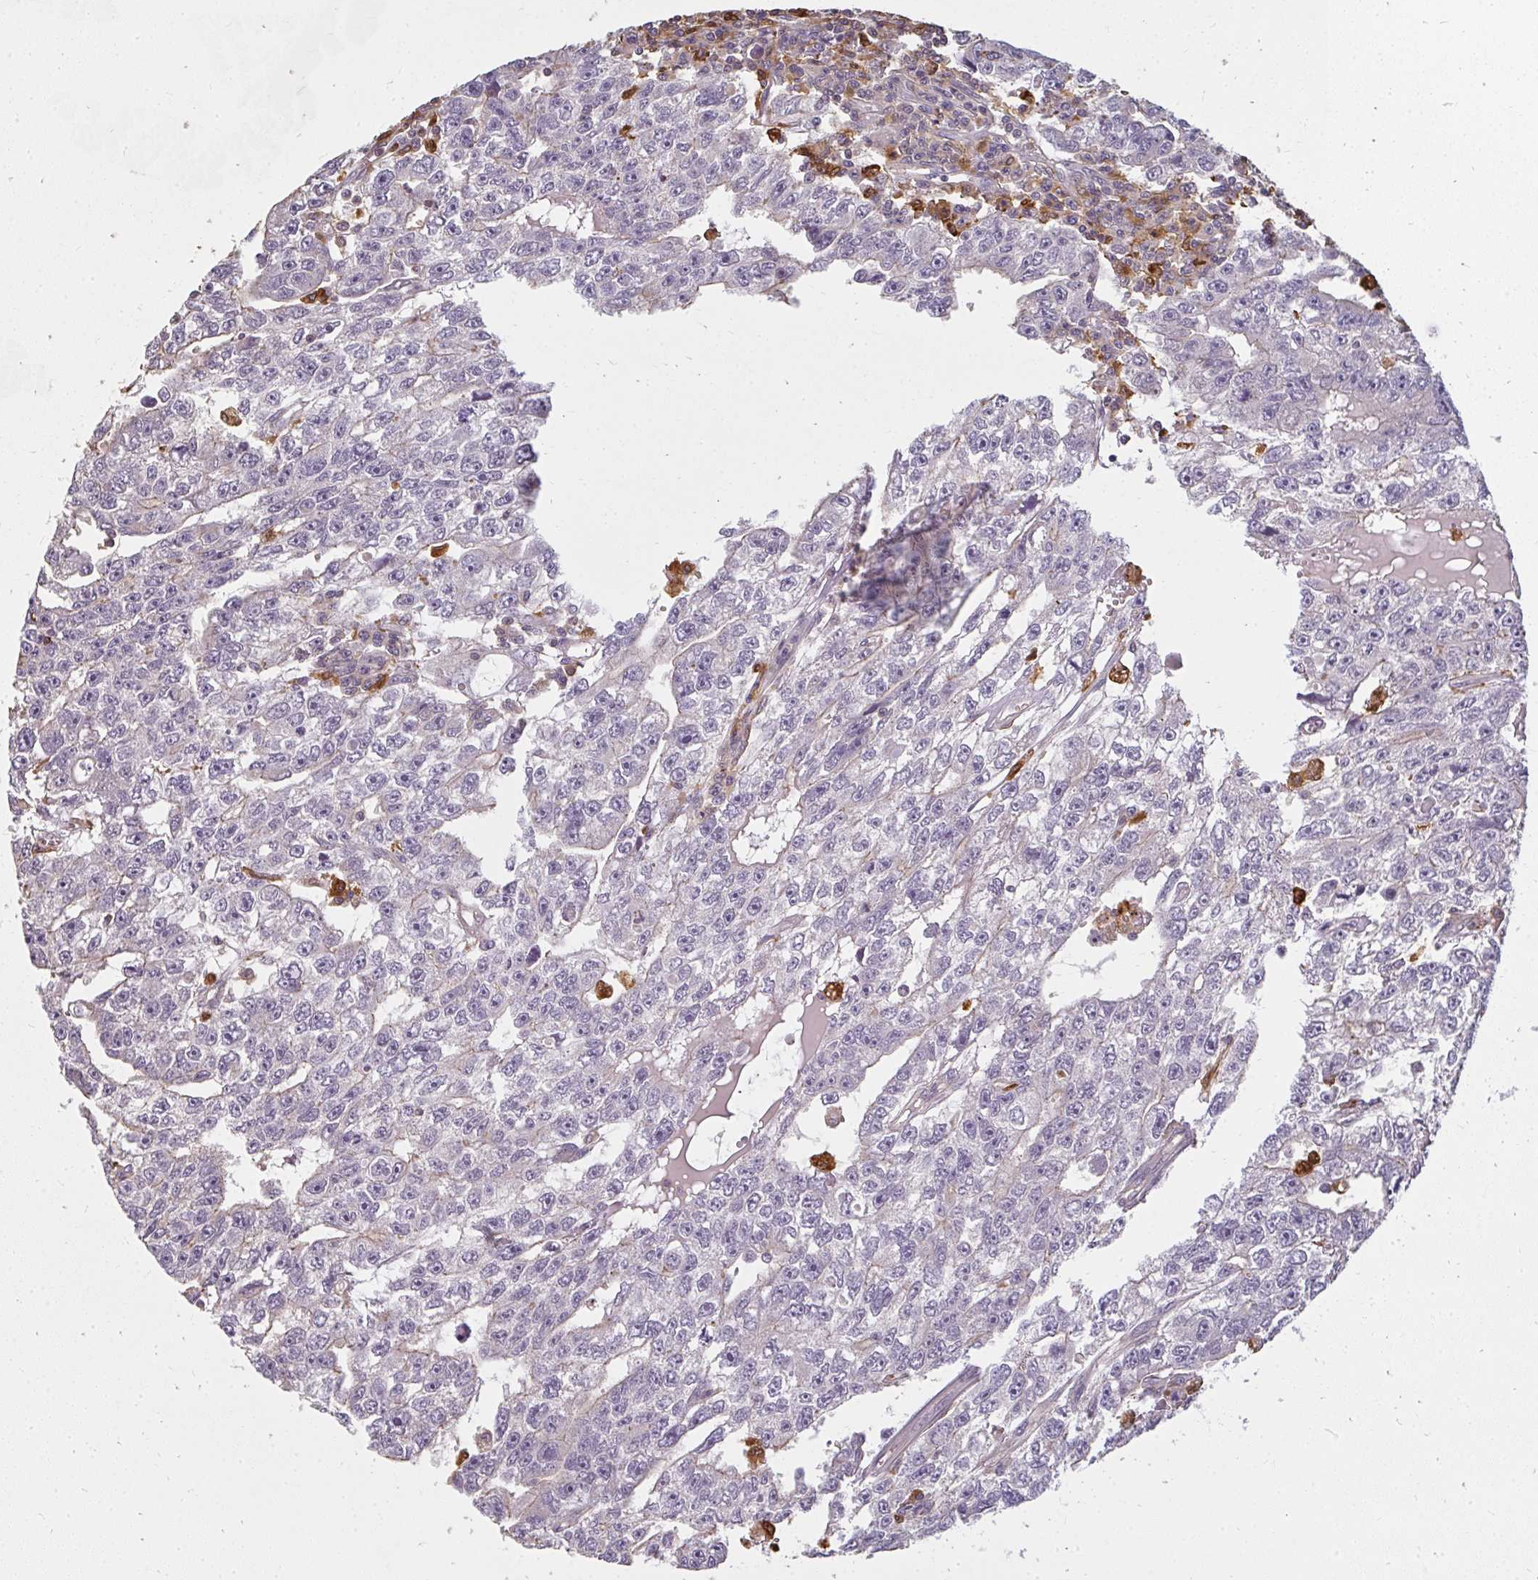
{"staining": {"intensity": "negative", "quantity": "none", "location": "none"}, "tissue": "testis cancer", "cell_type": "Tumor cells", "image_type": "cancer", "snomed": [{"axis": "morphology", "description": "Carcinoma, Embryonal, NOS"}, {"axis": "topography", "description": "Testis"}], "caption": "Testis cancer (embryonal carcinoma) was stained to show a protein in brown. There is no significant expression in tumor cells.", "gene": "CNTRL", "patient": {"sex": "male", "age": 20}}